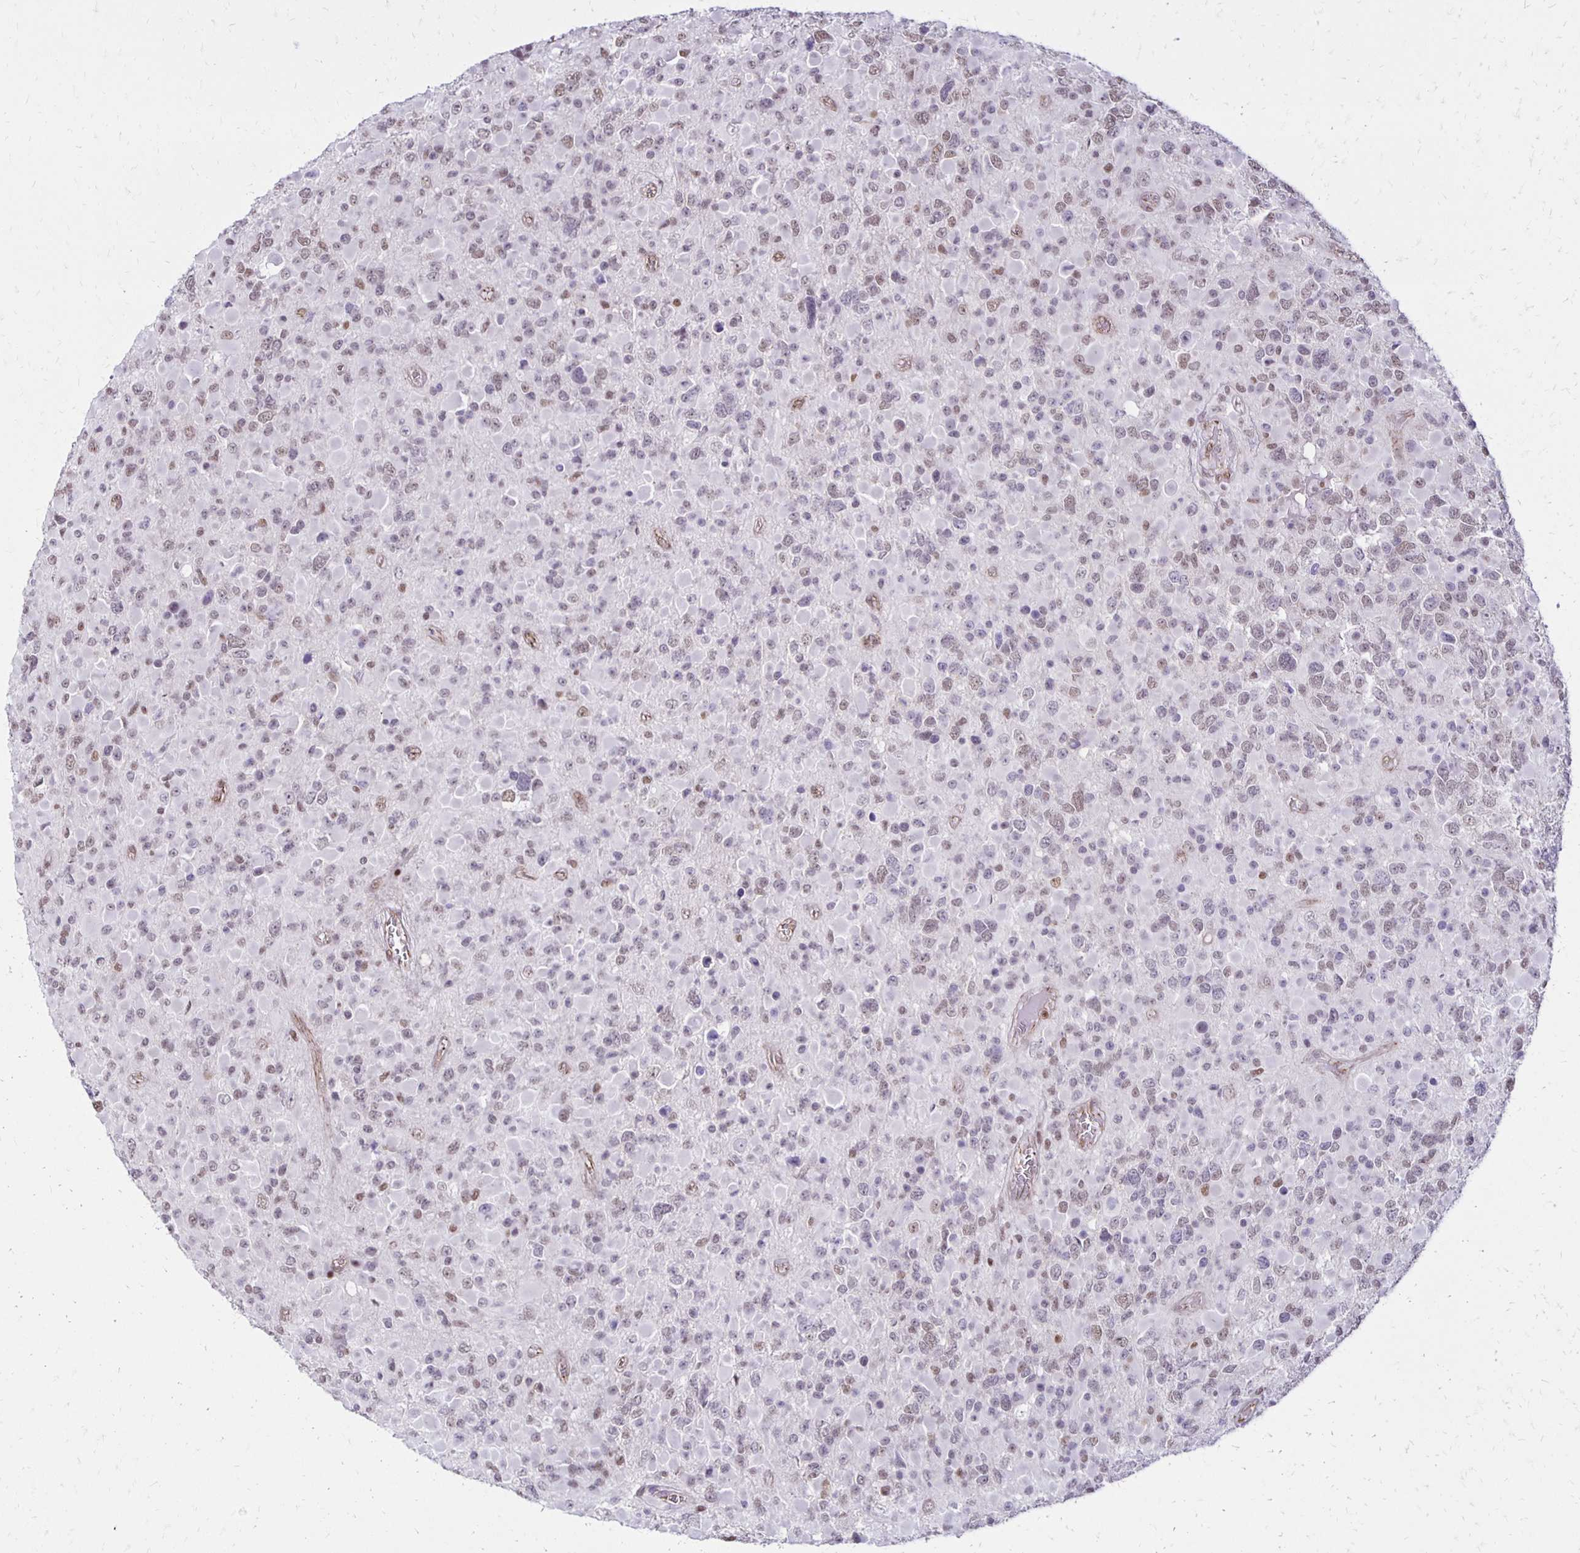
{"staining": {"intensity": "weak", "quantity": "<25%", "location": "nuclear"}, "tissue": "glioma", "cell_type": "Tumor cells", "image_type": "cancer", "snomed": [{"axis": "morphology", "description": "Glioma, malignant, High grade"}, {"axis": "topography", "description": "Brain"}], "caption": "This is an immunohistochemistry micrograph of glioma. There is no staining in tumor cells.", "gene": "DDB2", "patient": {"sex": "female", "age": 40}}